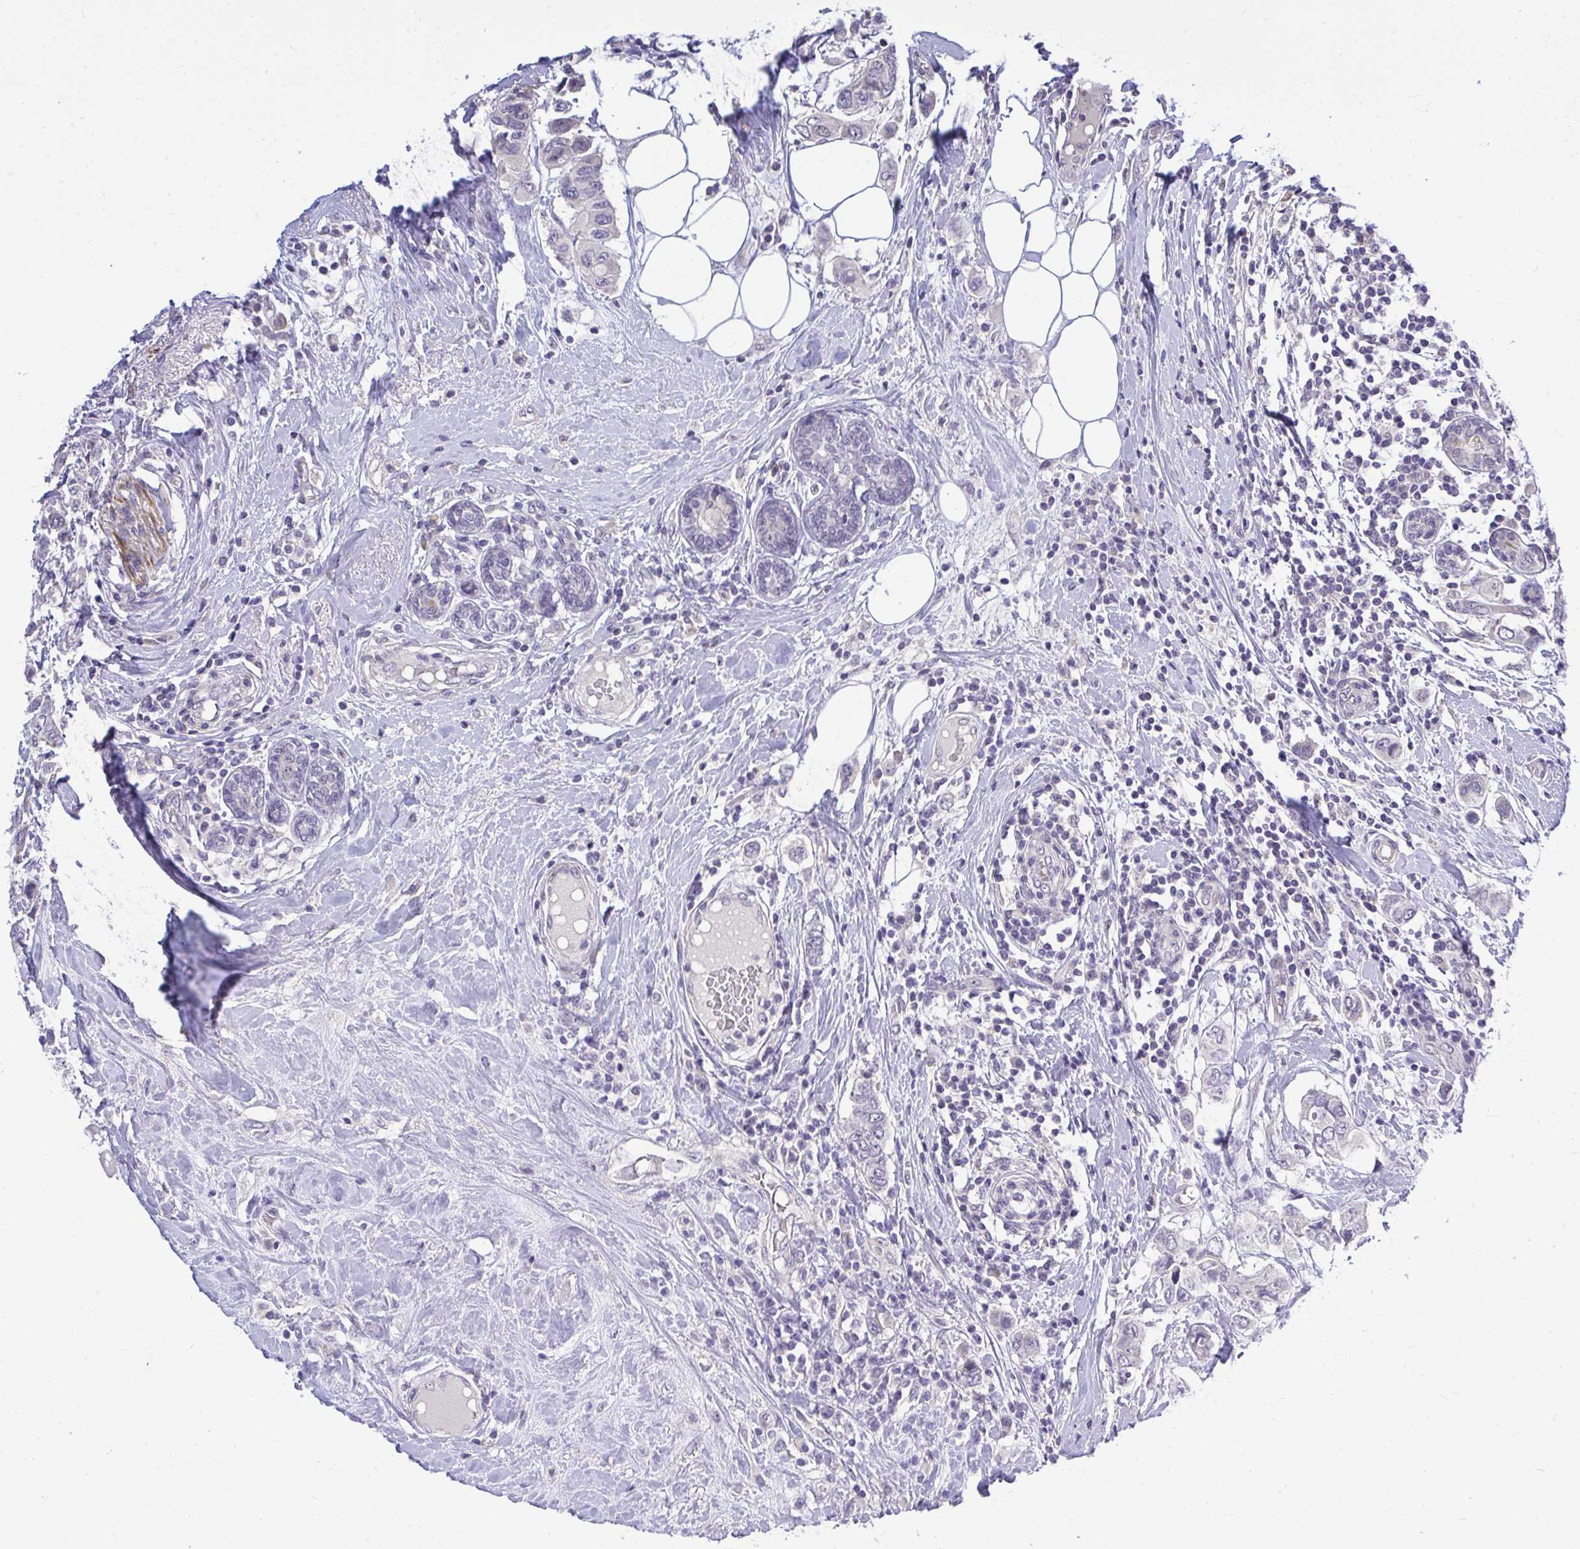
{"staining": {"intensity": "negative", "quantity": "none", "location": "none"}, "tissue": "breast cancer", "cell_type": "Tumor cells", "image_type": "cancer", "snomed": [{"axis": "morphology", "description": "Lobular carcinoma"}, {"axis": "topography", "description": "Breast"}], "caption": "Breast lobular carcinoma was stained to show a protein in brown. There is no significant expression in tumor cells. (Stains: DAB immunohistochemistry with hematoxylin counter stain, Microscopy: brightfield microscopy at high magnification).", "gene": "HMBOX1", "patient": {"sex": "female", "age": 51}}